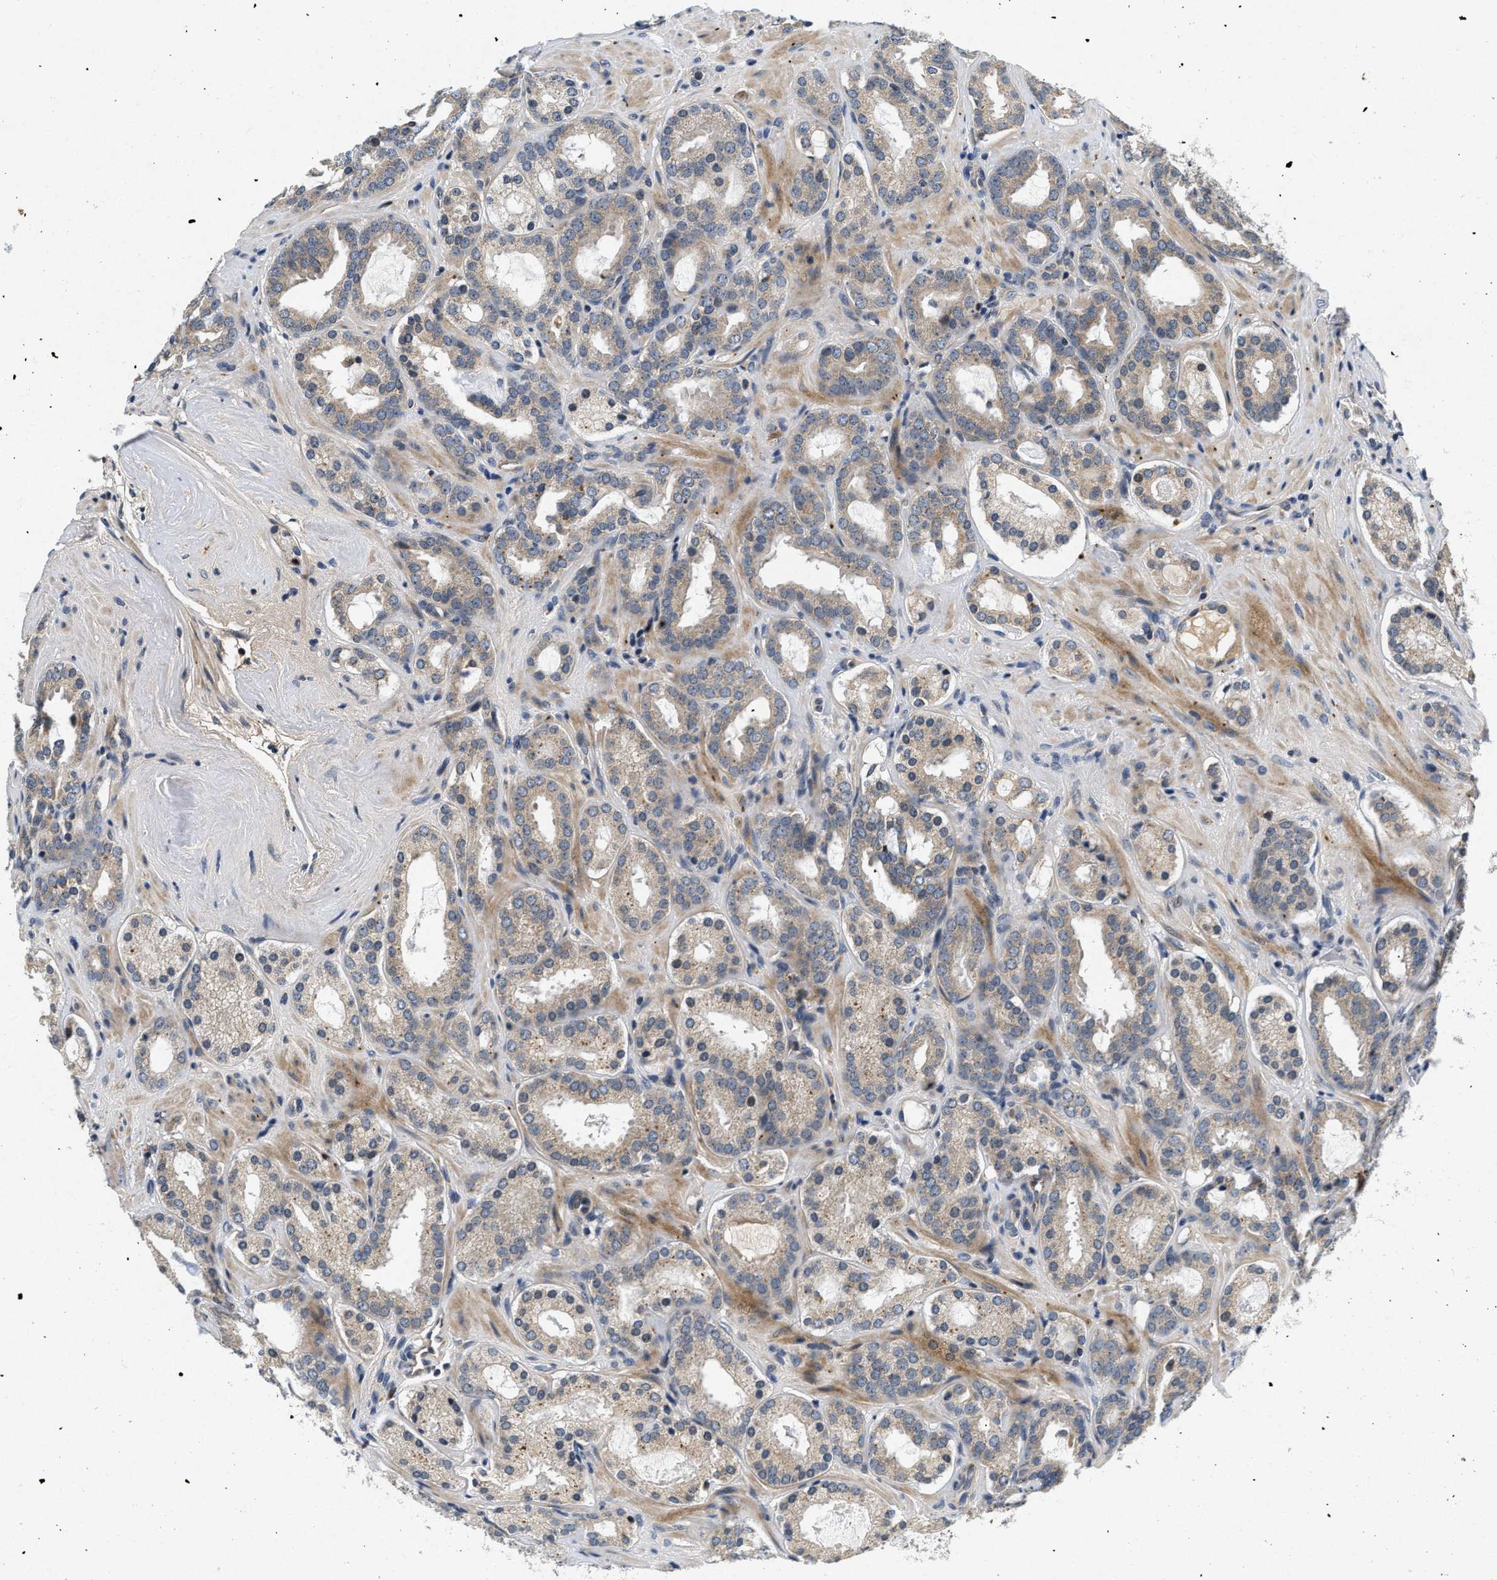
{"staining": {"intensity": "weak", "quantity": ">75%", "location": "cytoplasmic/membranous"}, "tissue": "prostate cancer", "cell_type": "Tumor cells", "image_type": "cancer", "snomed": [{"axis": "morphology", "description": "Adenocarcinoma, Low grade"}, {"axis": "topography", "description": "Prostate"}], "caption": "Prostate low-grade adenocarcinoma stained with a brown dye demonstrates weak cytoplasmic/membranous positive positivity in about >75% of tumor cells.", "gene": "PDP1", "patient": {"sex": "male", "age": 69}}